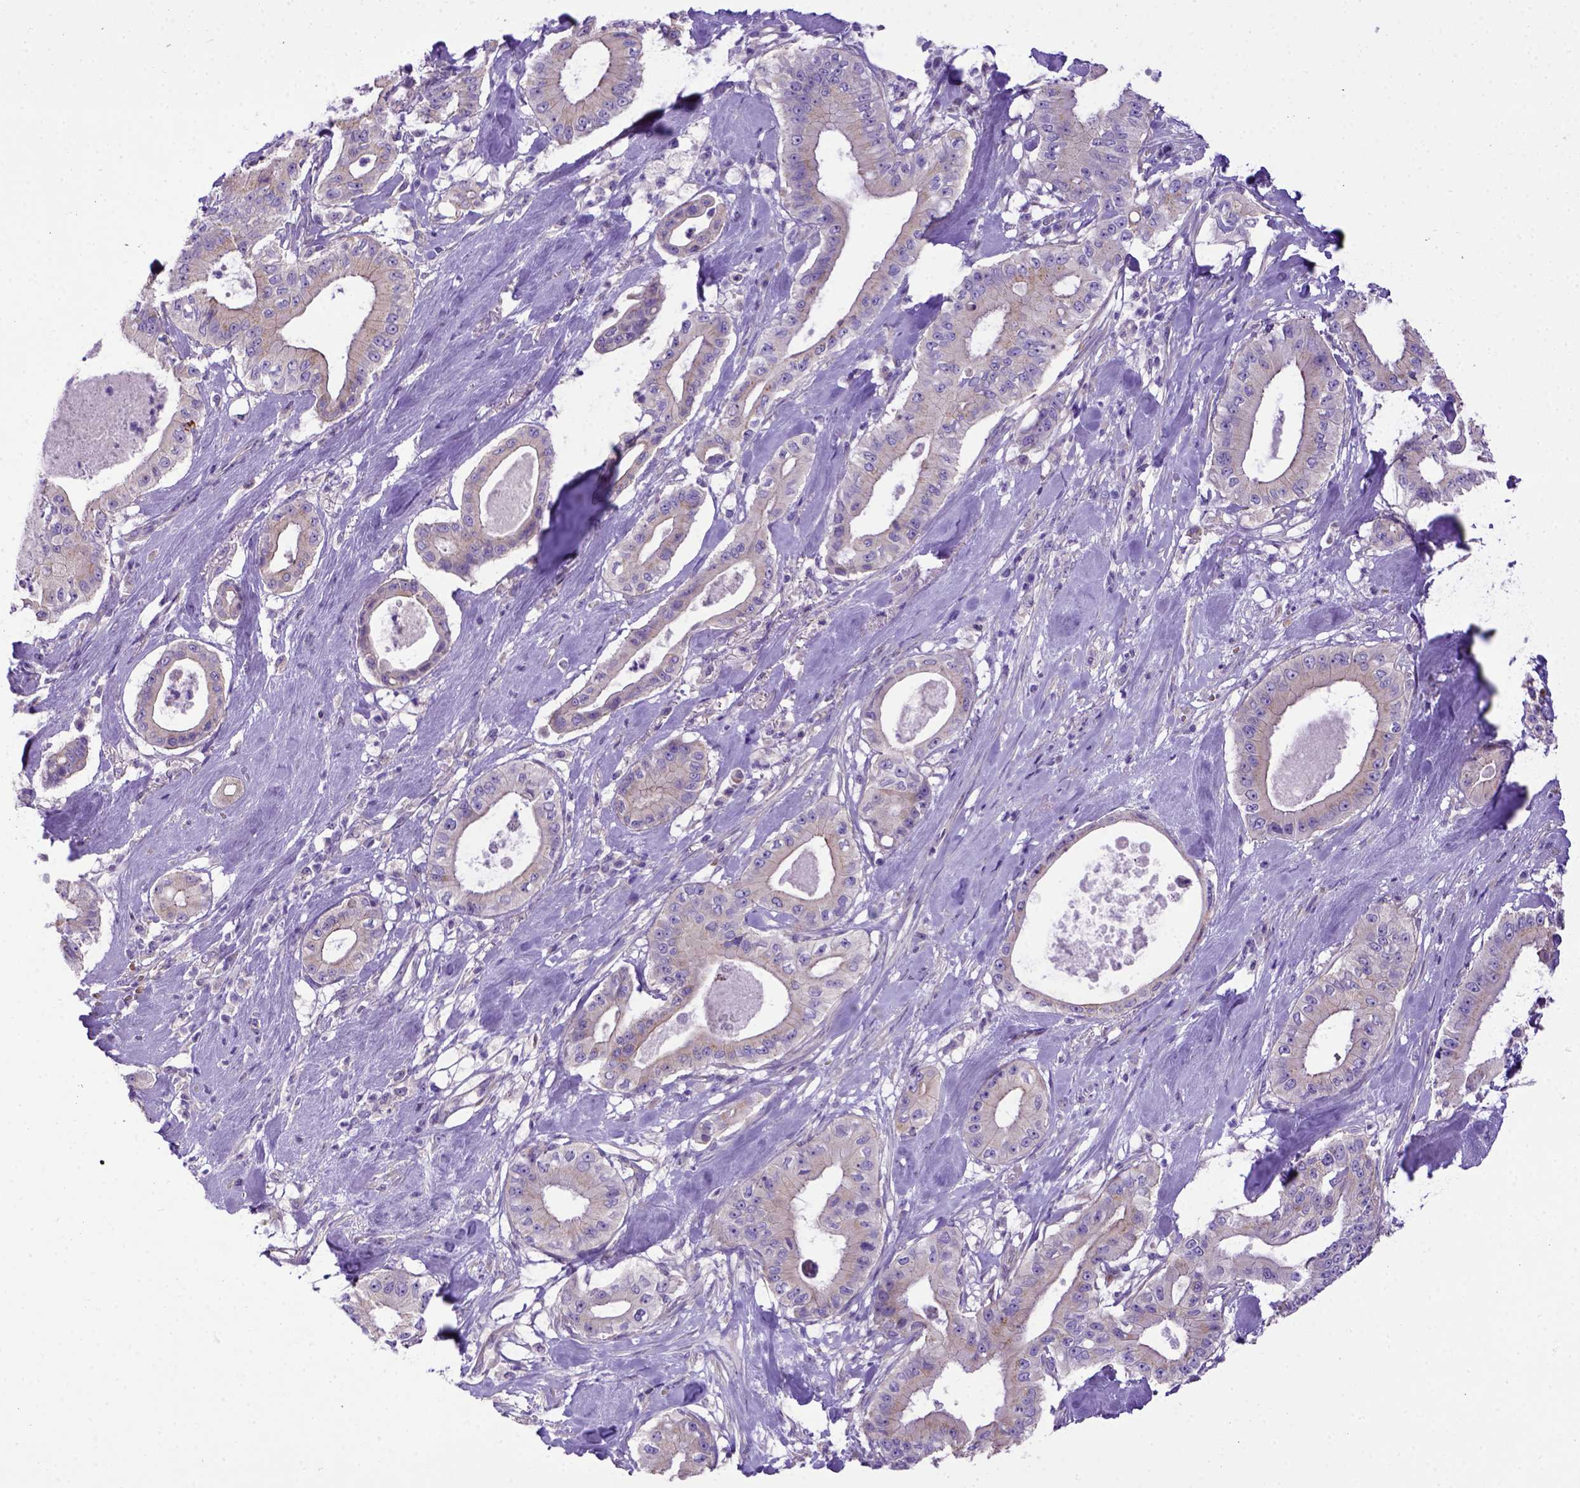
{"staining": {"intensity": "negative", "quantity": "none", "location": "none"}, "tissue": "pancreatic cancer", "cell_type": "Tumor cells", "image_type": "cancer", "snomed": [{"axis": "morphology", "description": "Adenocarcinoma, NOS"}, {"axis": "topography", "description": "Pancreas"}], "caption": "Tumor cells are negative for brown protein staining in pancreatic cancer.", "gene": "ADAM12", "patient": {"sex": "male", "age": 71}}